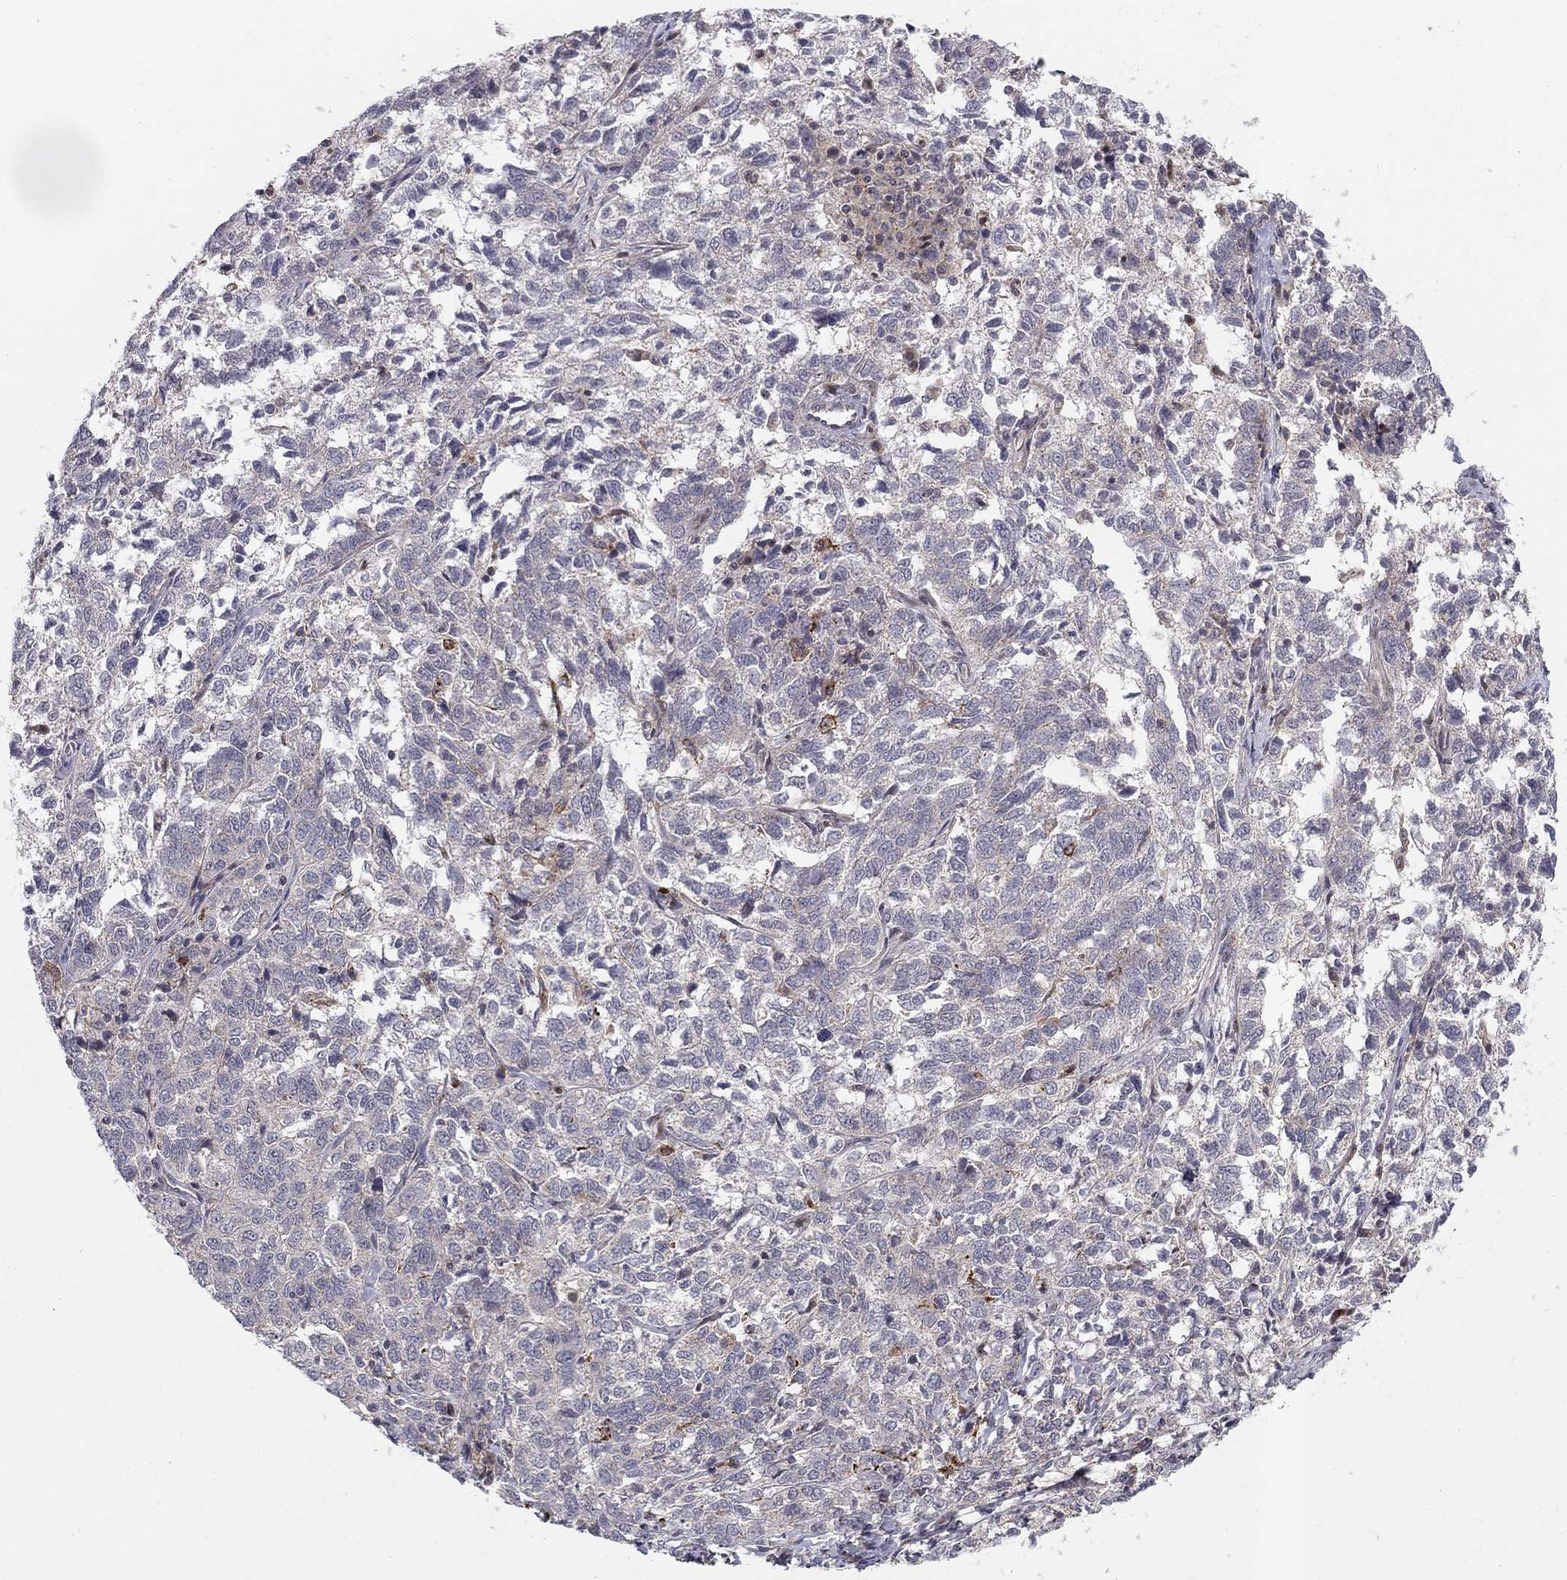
{"staining": {"intensity": "negative", "quantity": "none", "location": "none"}, "tissue": "ovarian cancer", "cell_type": "Tumor cells", "image_type": "cancer", "snomed": [{"axis": "morphology", "description": "Cystadenocarcinoma, serous, NOS"}, {"axis": "topography", "description": "Ovary"}], "caption": "The image reveals no significant expression in tumor cells of ovarian cancer.", "gene": "WDR19", "patient": {"sex": "female", "age": 71}}